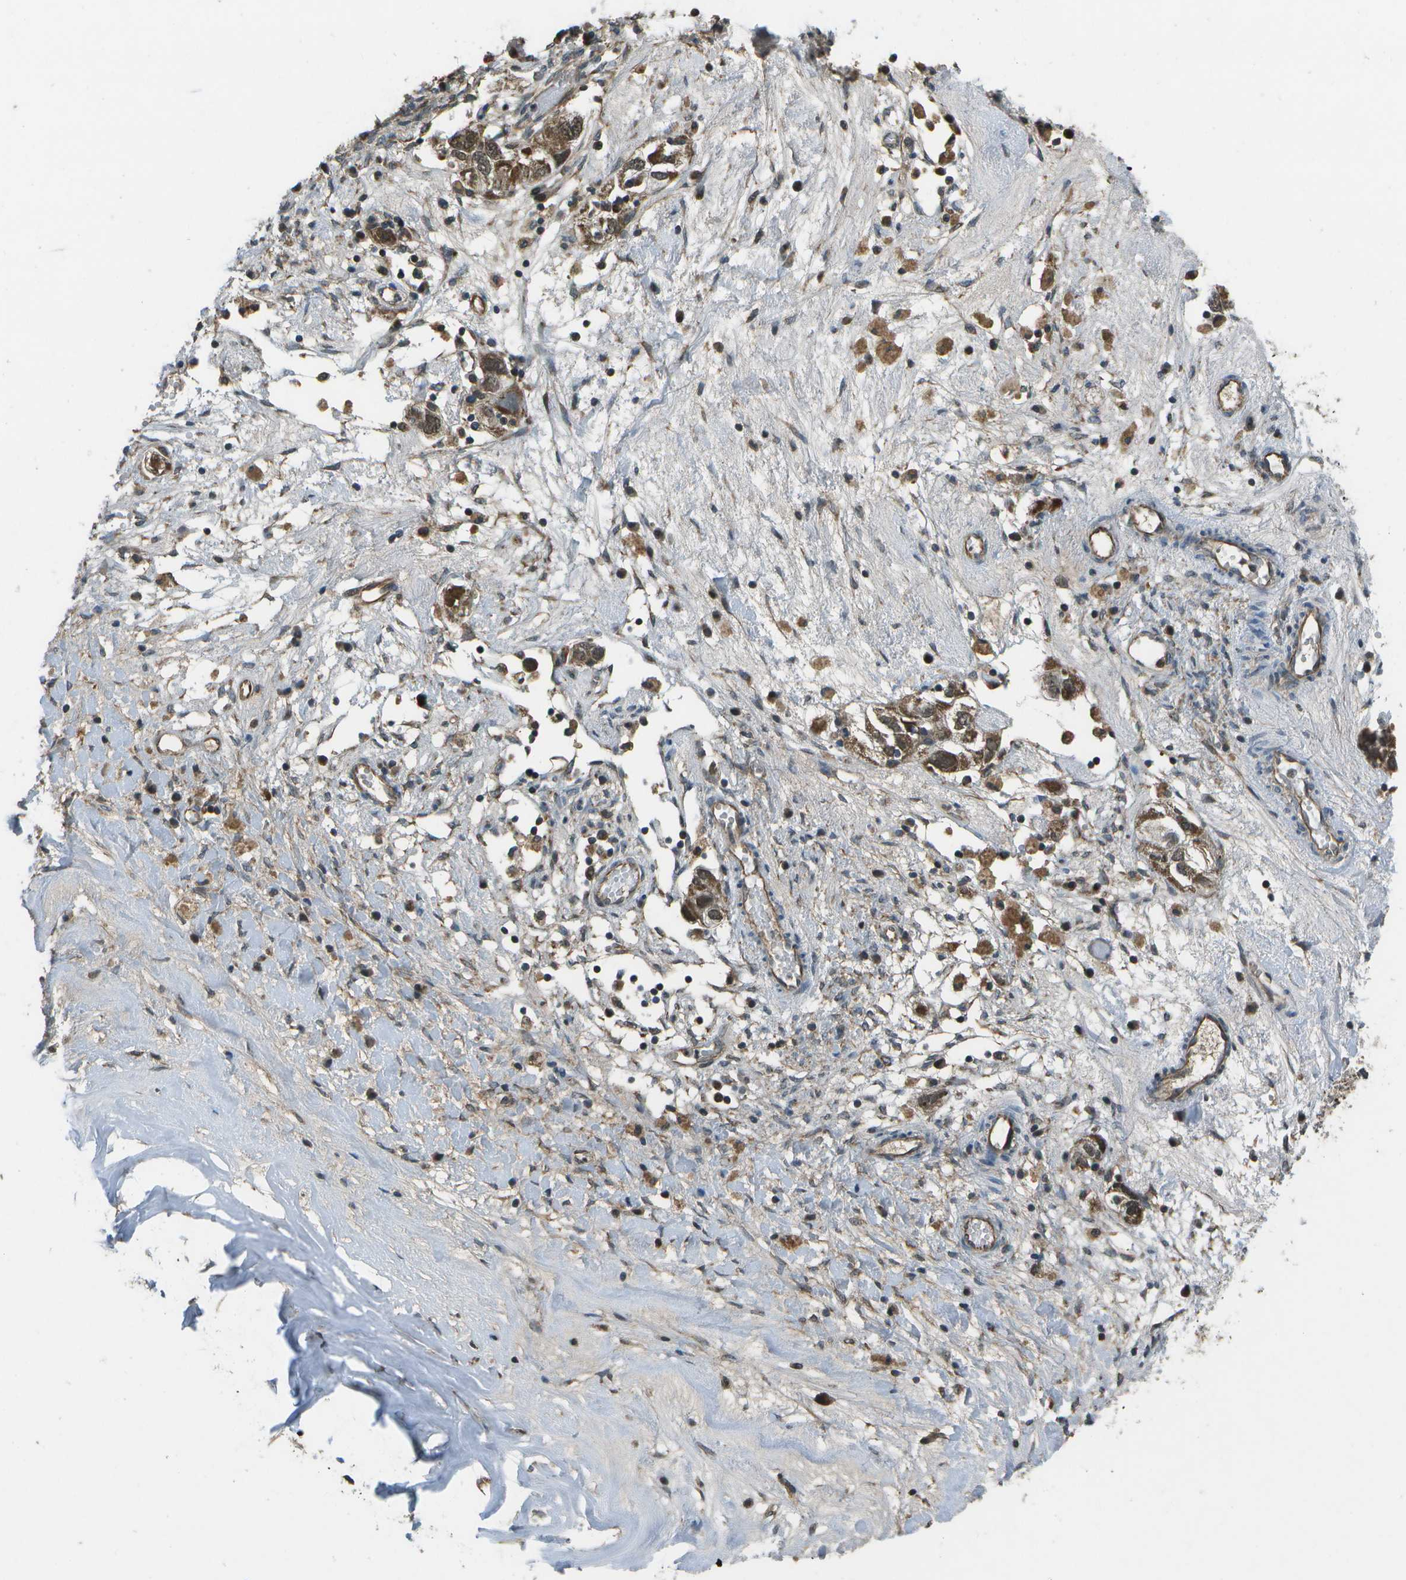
{"staining": {"intensity": "moderate", "quantity": ">75%", "location": "cytoplasmic/membranous"}, "tissue": "ovarian cancer", "cell_type": "Tumor cells", "image_type": "cancer", "snomed": [{"axis": "morphology", "description": "Carcinoma, NOS"}, {"axis": "morphology", "description": "Cystadenocarcinoma, serous, NOS"}, {"axis": "topography", "description": "Ovary"}], "caption": "Tumor cells reveal medium levels of moderate cytoplasmic/membranous positivity in approximately >75% of cells in human serous cystadenocarcinoma (ovarian).", "gene": "EIF2AK1", "patient": {"sex": "female", "age": 69}}